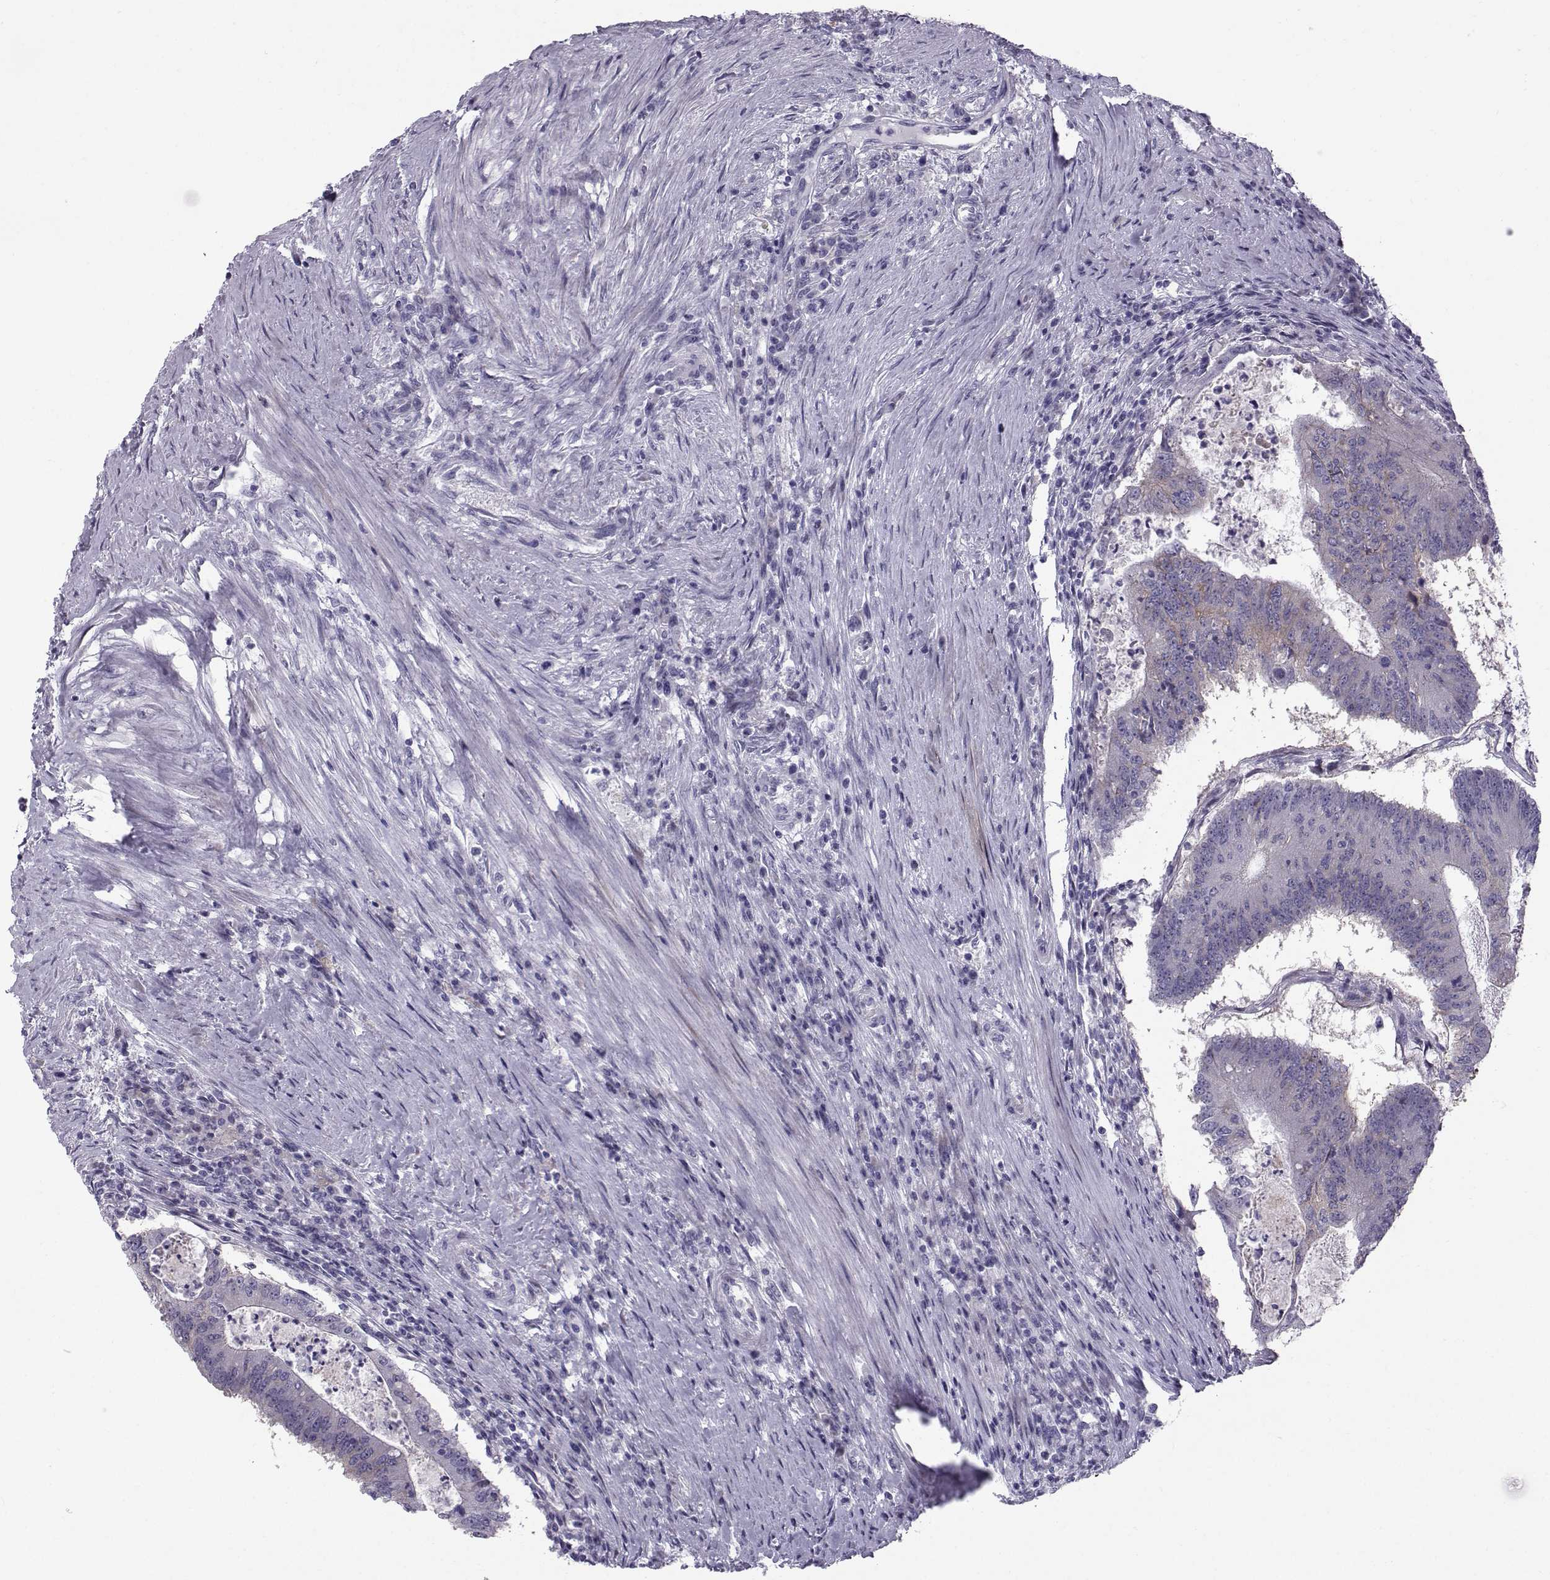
{"staining": {"intensity": "negative", "quantity": "none", "location": "none"}, "tissue": "colorectal cancer", "cell_type": "Tumor cells", "image_type": "cancer", "snomed": [{"axis": "morphology", "description": "Adenocarcinoma, NOS"}, {"axis": "topography", "description": "Colon"}], "caption": "Immunohistochemical staining of human colorectal adenocarcinoma demonstrates no significant expression in tumor cells. (DAB IHC, high magnification).", "gene": "DMRT3", "patient": {"sex": "female", "age": 70}}